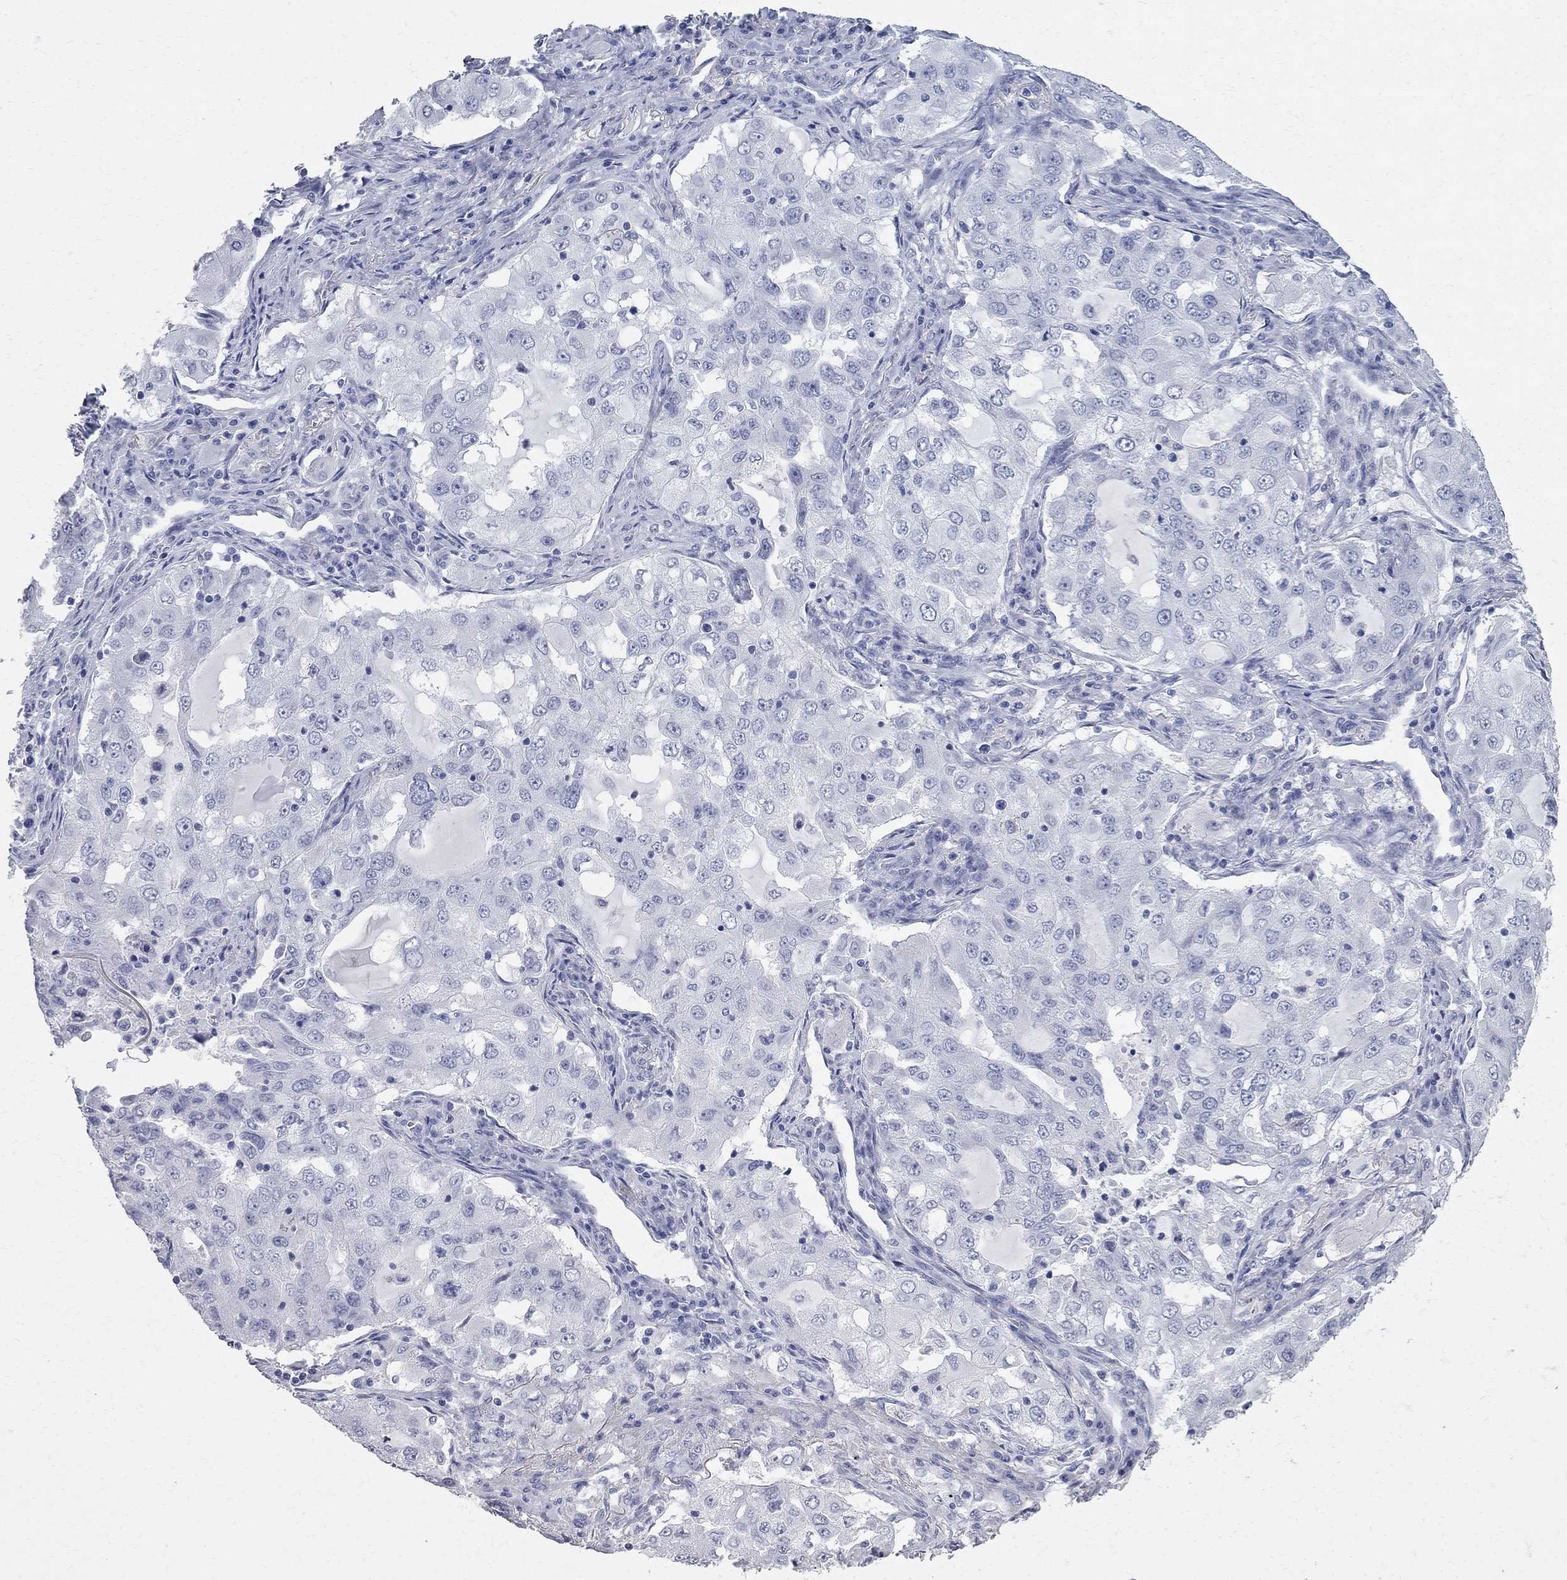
{"staining": {"intensity": "negative", "quantity": "none", "location": "none"}, "tissue": "lung cancer", "cell_type": "Tumor cells", "image_type": "cancer", "snomed": [{"axis": "morphology", "description": "Adenocarcinoma, NOS"}, {"axis": "topography", "description": "Lung"}], "caption": "High power microscopy image of an immunohistochemistry image of lung adenocarcinoma, revealing no significant expression in tumor cells.", "gene": "BPIFB1", "patient": {"sex": "female", "age": 61}}